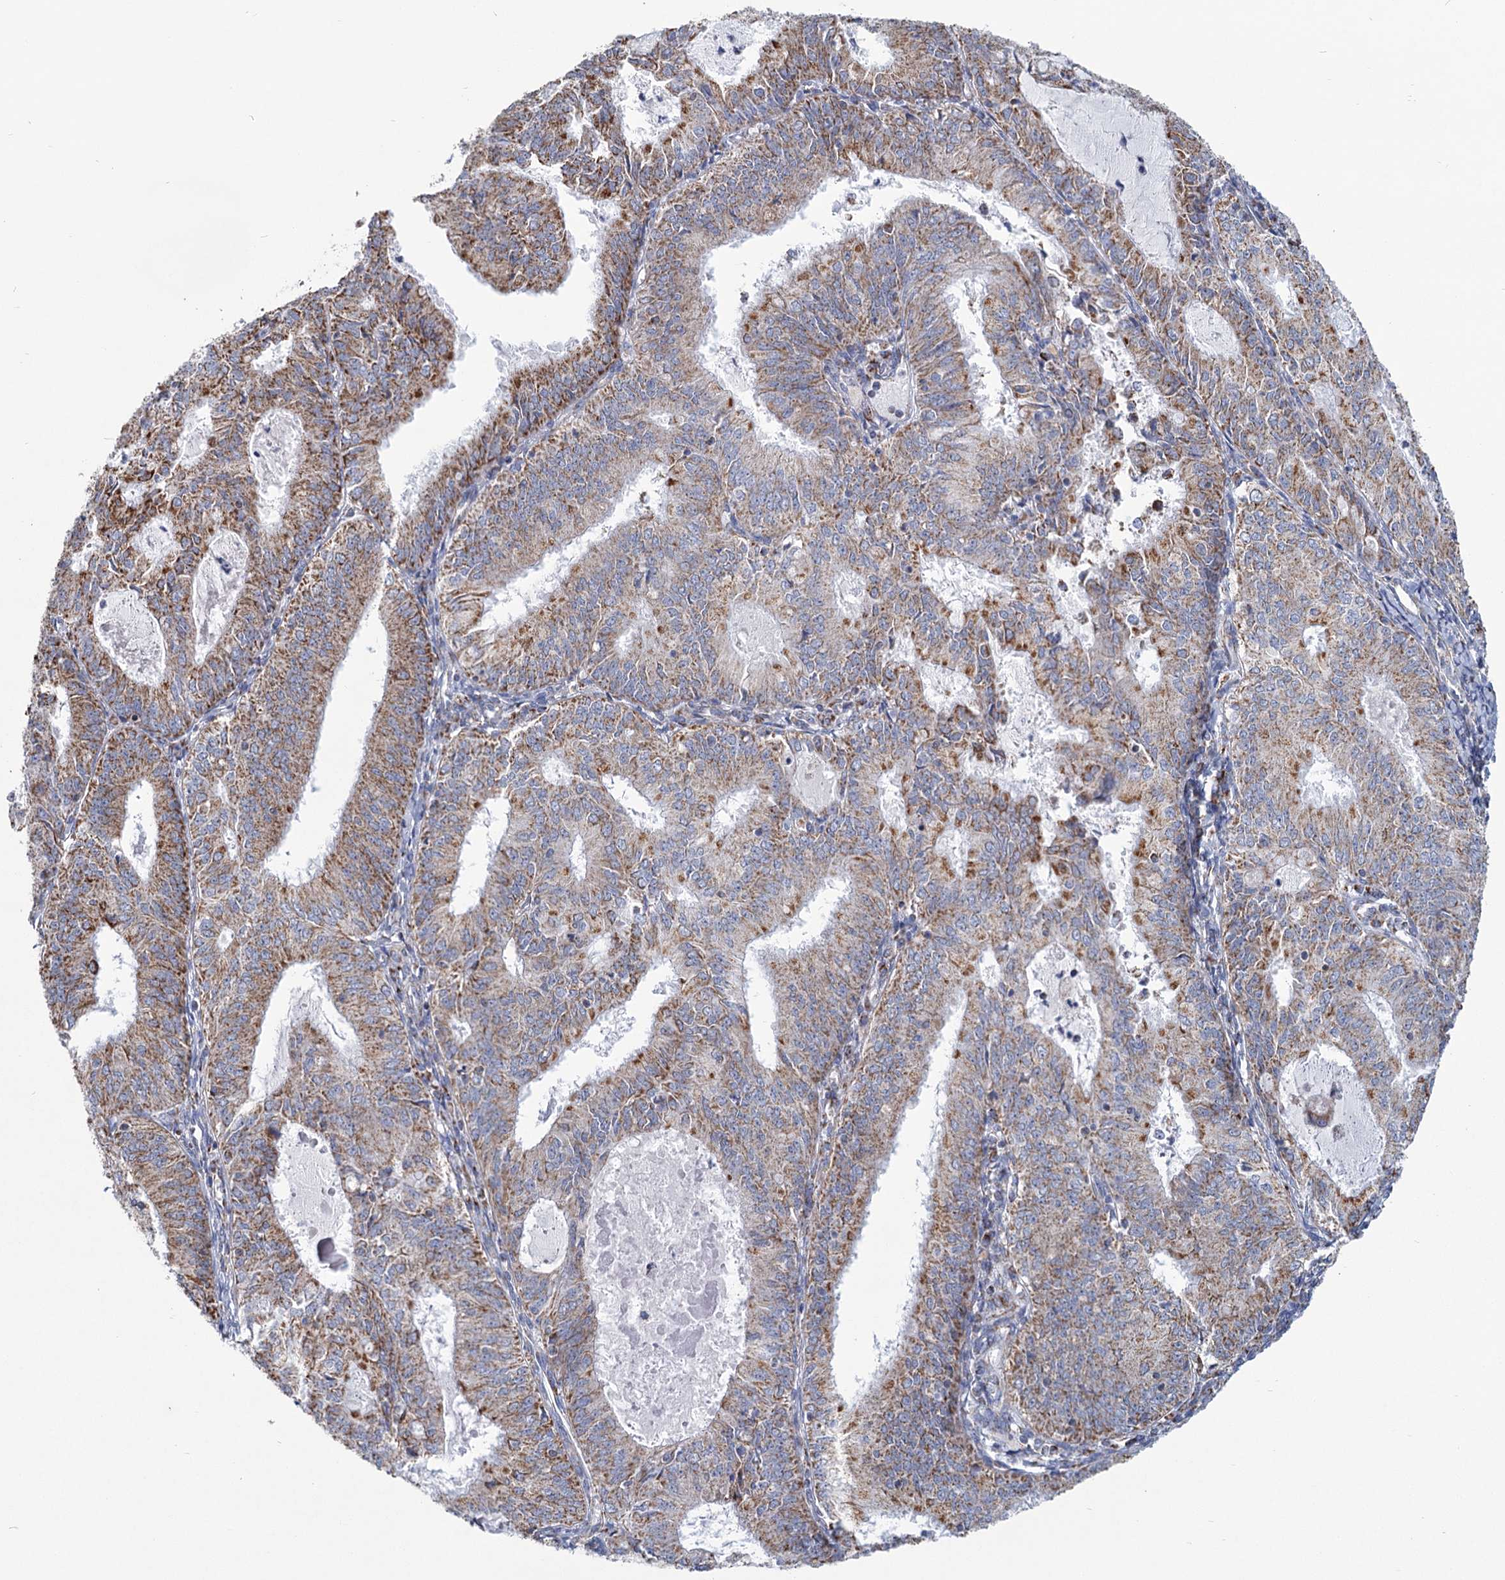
{"staining": {"intensity": "moderate", "quantity": ">75%", "location": "cytoplasmic/membranous"}, "tissue": "endometrial cancer", "cell_type": "Tumor cells", "image_type": "cancer", "snomed": [{"axis": "morphology", "description": "Adenocarcinoma, NOS"}, {"axis": "topography", "description": "Endometrium"}], "caption": "Endometrial cancer stained with DAB IHC shows medium levels of moderate cytoplasmic/membranous positivity in about >75% of tumor cells. (brown staining indicates protein expression, while blue staining denotes nuclei).", "gene": "NDUFC2", "patient": {"sex": "female", "age": 57}}